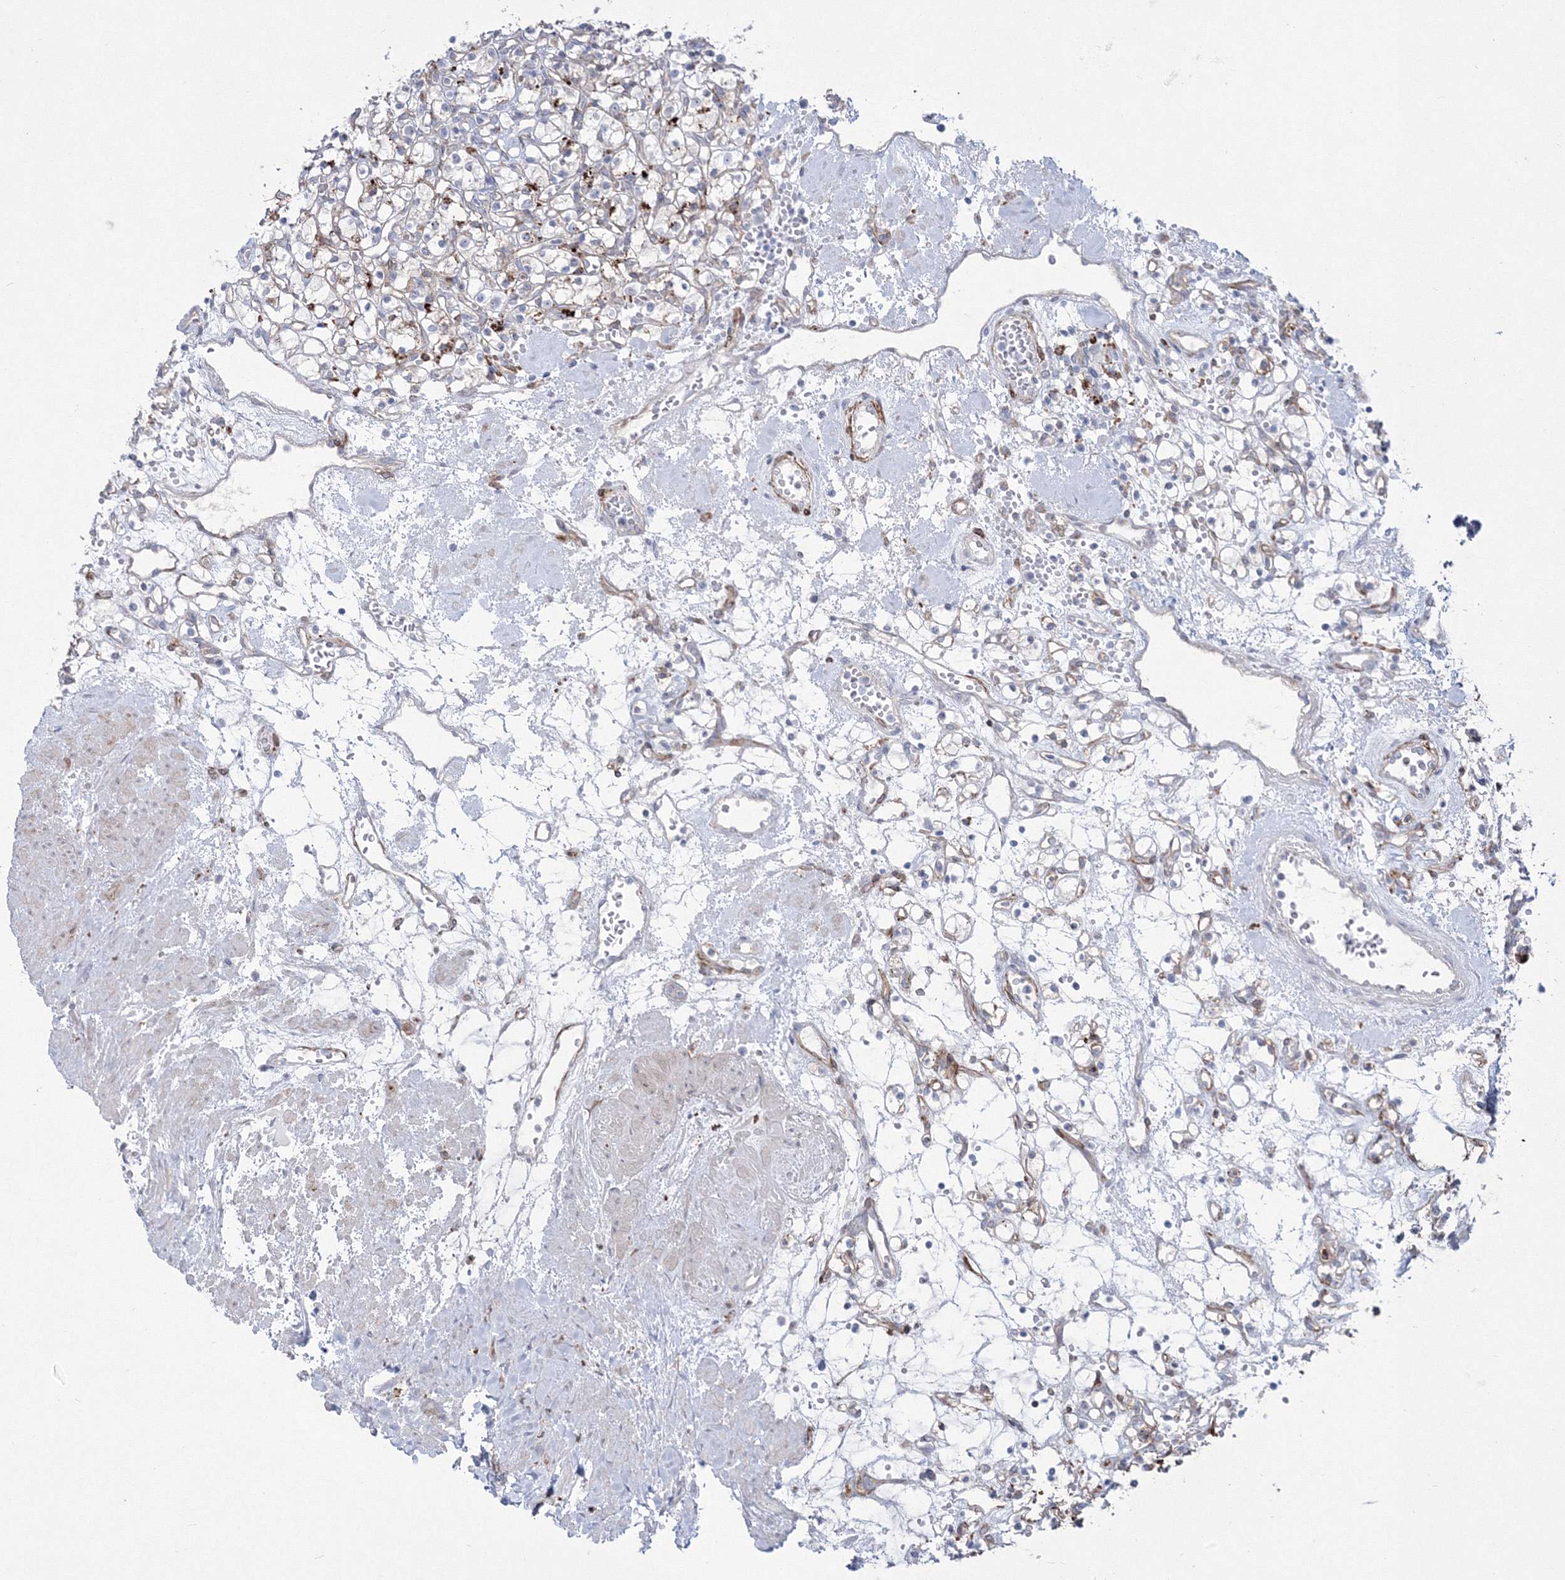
{"staining": {"intensity": "negative", "quantity": "none", "location": "none"}, "tissue": "renal cancer", "cell_type": "Tumor cells", "image_type": "cancer", "snomed": [{"axis": "morphology", "description": "Adenocarcinoma, NOS"}, {"axis": "topography", "description": "Kidney"}], "caption": "There is no significant staining in tumor cells of renal adenocarcinoma.", "gene": "HYAL2", "patient": {"sex": "female", "age": 59}}